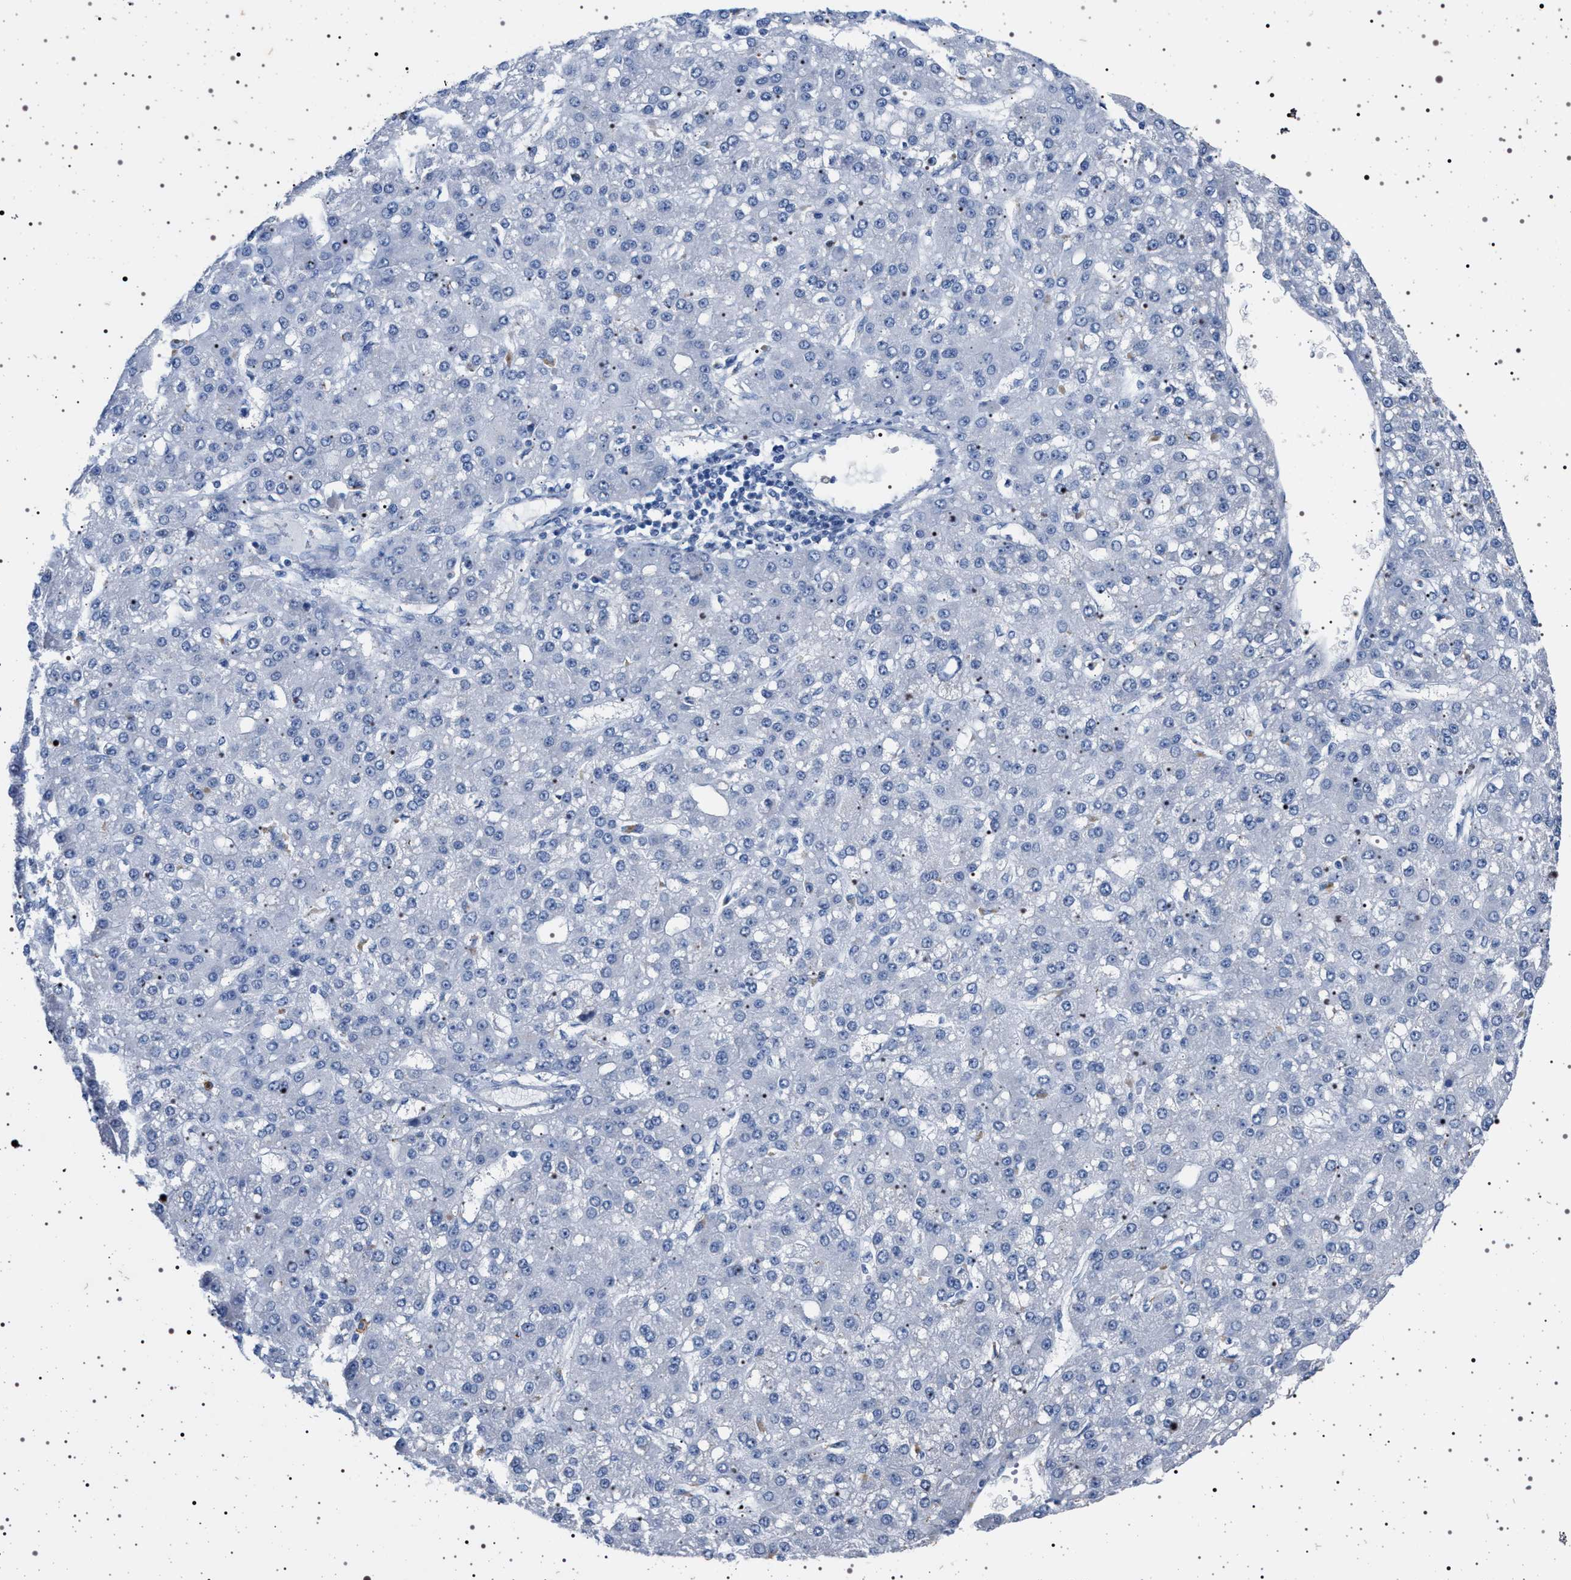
{"staining": {"intensity": "negative", "quantity": "none", "location": "none"}, "tissue": "liver cancer", "cell_type": "Tumor cells", "image_type": "cancer", "snomed": [{"axis": "morphology", "description": "Carcinoma, Hepatocellular, NOS"}, {"axis": "topography", "description": "Liver"}], "caption": "DAB (3,3'-diaminobenzidine) immunohistochemical staining of liver cancer (hepatocellular carcinoma) exhibits no significant staining in tumor cells.", "gene": "NAT9", "patient": {"sex": "male", "age": 67}}